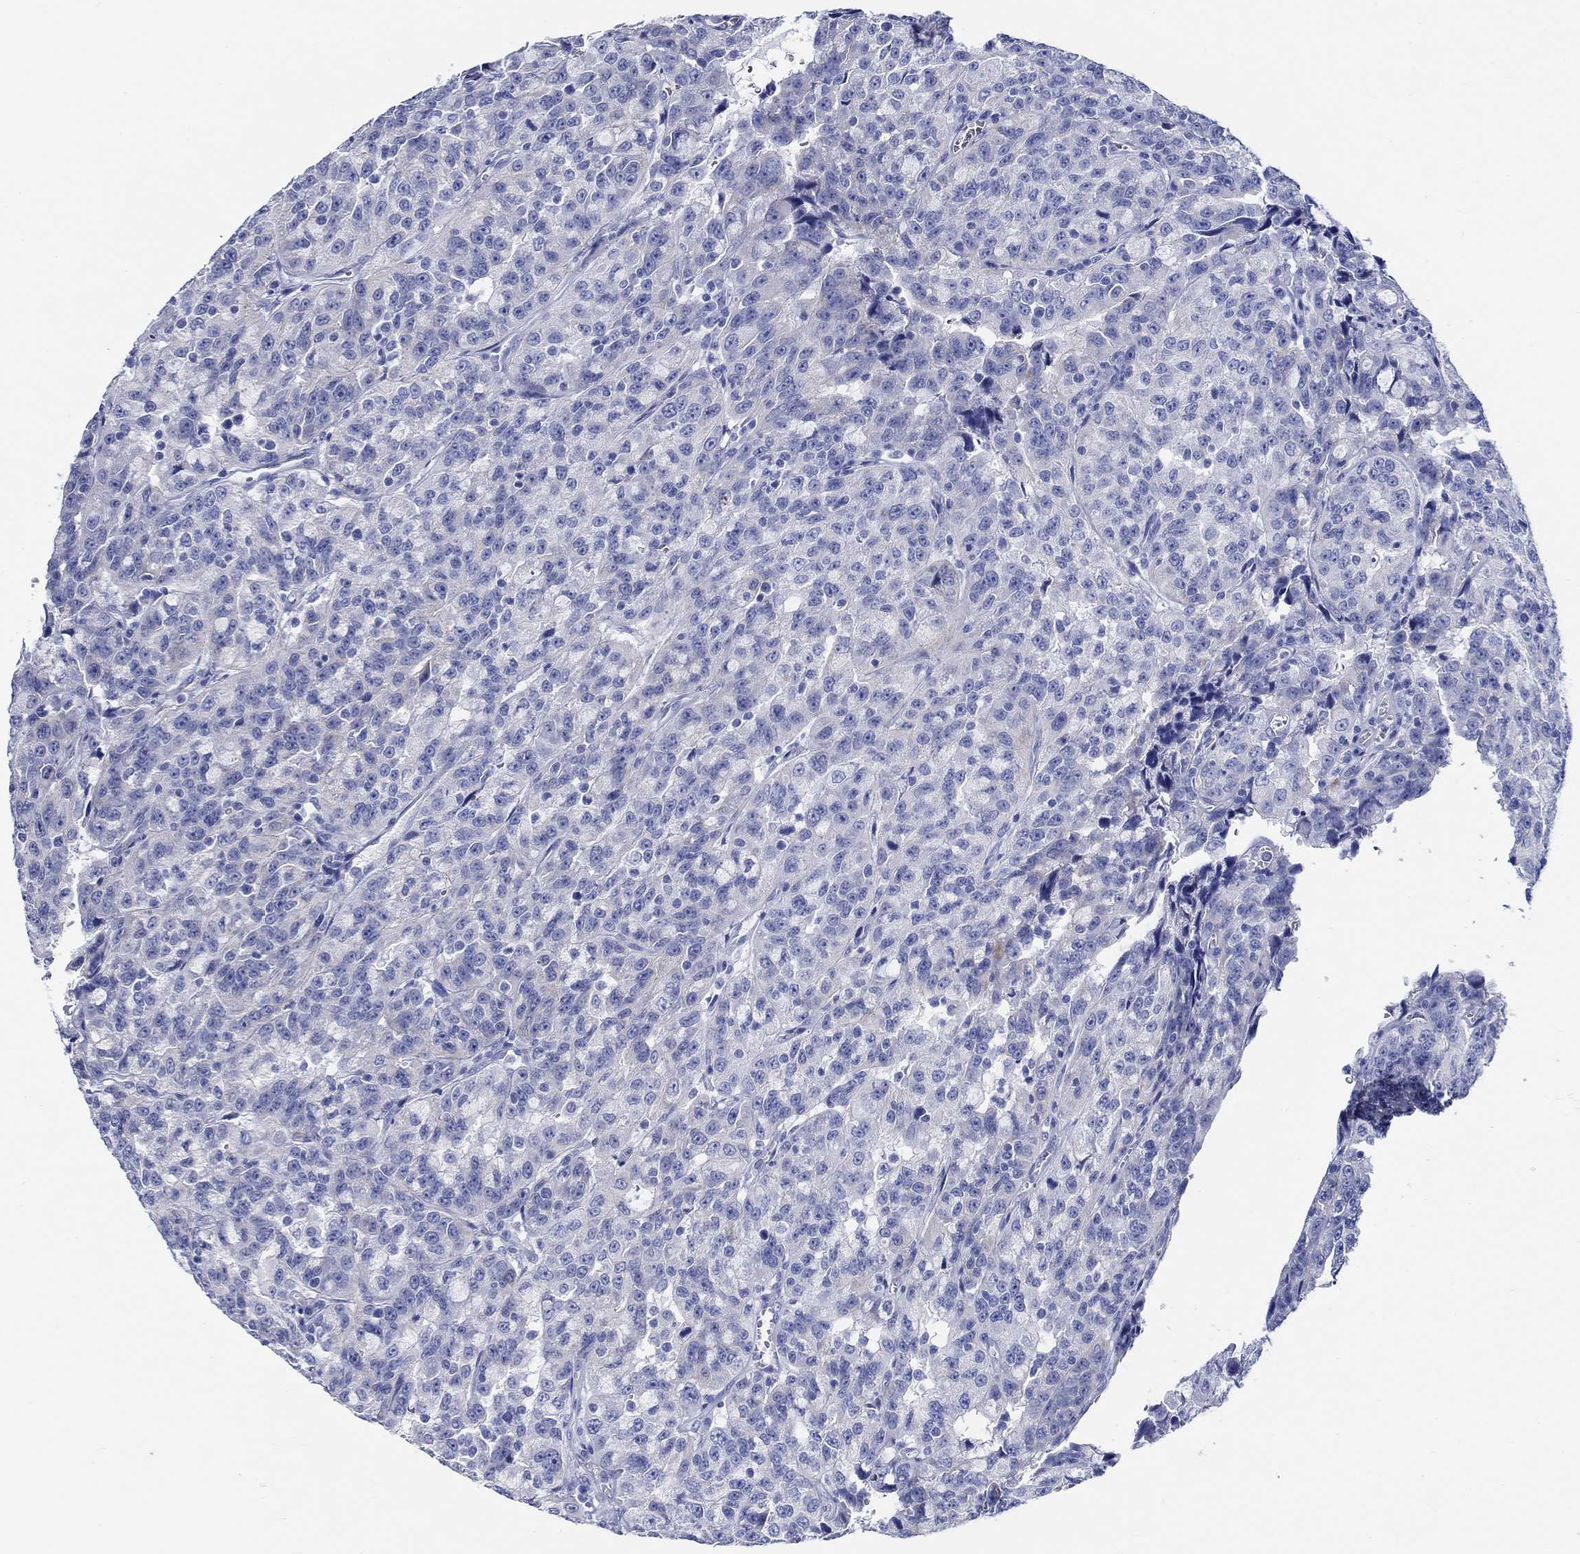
{"staining": {"intensity": "negative", "quantity": "none", "location": "none"}, "tissue": "urothelial cancer", "cell_type": "Tumor cells", "image_type": "cancer", "snomed": [{"axis": "morphology", "description": "Urothelial carcinoma, NOS"}, {"axis": "morphology", "description": "Urothelial carcinoma, High grade"}, {"axis": "topography", "description": "Urinary bladder"}], "caption": "There is no significant staining in tumor cells of urothelial cancer.", "gene": "RD3L", "patient": {"sex": "female", "age": 73}}